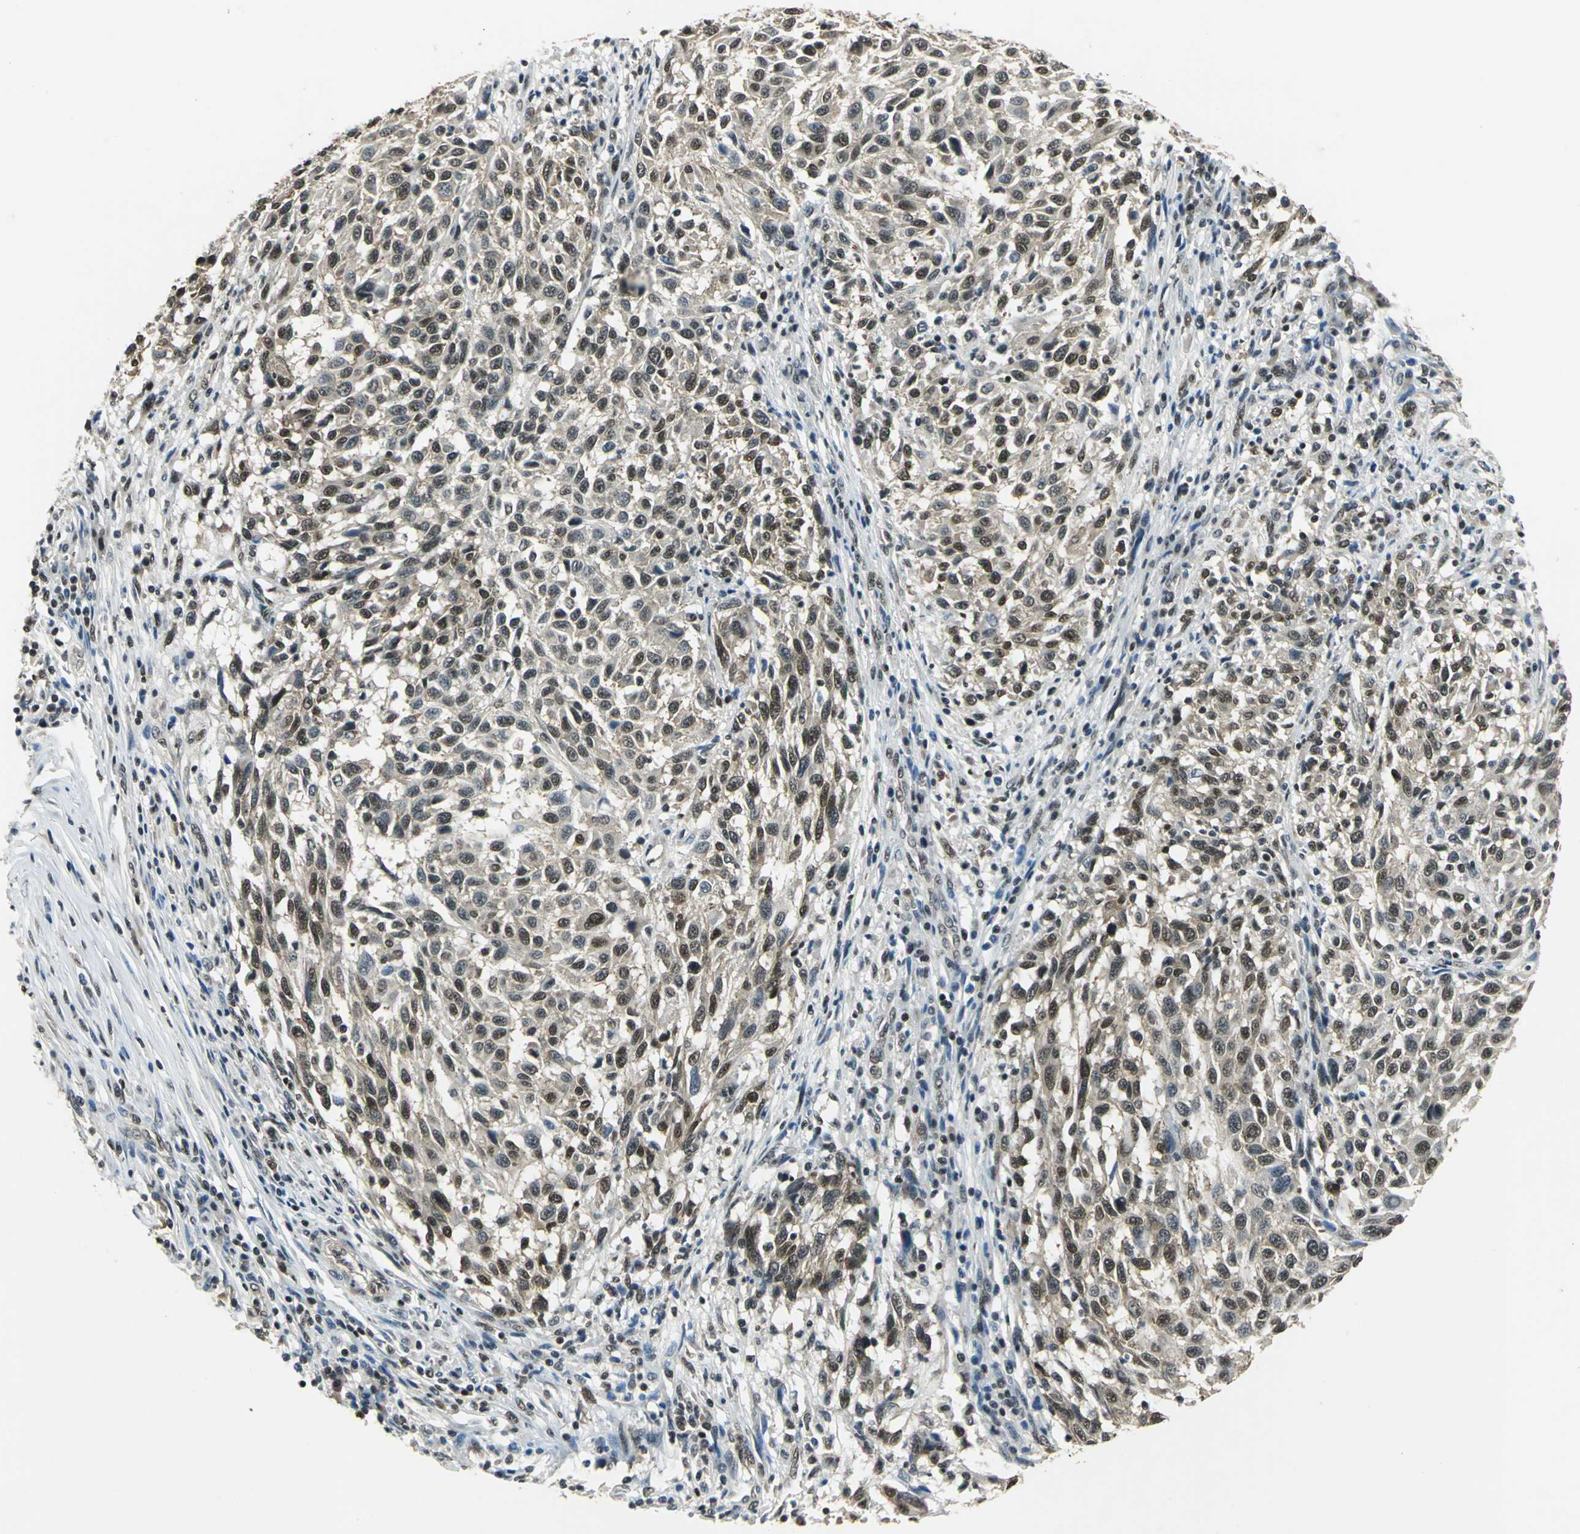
{"staining": {"intensity": "strong", "quantity": ">75%", "location": "cytoplasmic/membranous,nuclear"}, "tissue": "melanoma", "cell_type": "Tumor cells", "image_type": "cancer", "snomed": [{"axis": "morphology", "description": "Malignant melanoma, Metastatic site"}, {"axis": "topography", "description": "Lymph node"}], "caption": "Immunohistochemical staining of human melanoma demonstrates high levels of strong cytoplasmic/membranous and nuclear protein staining in about >75% of tumor cells.", "gene": "RBM14", "patient": {"sex": "male", "age": 61}}